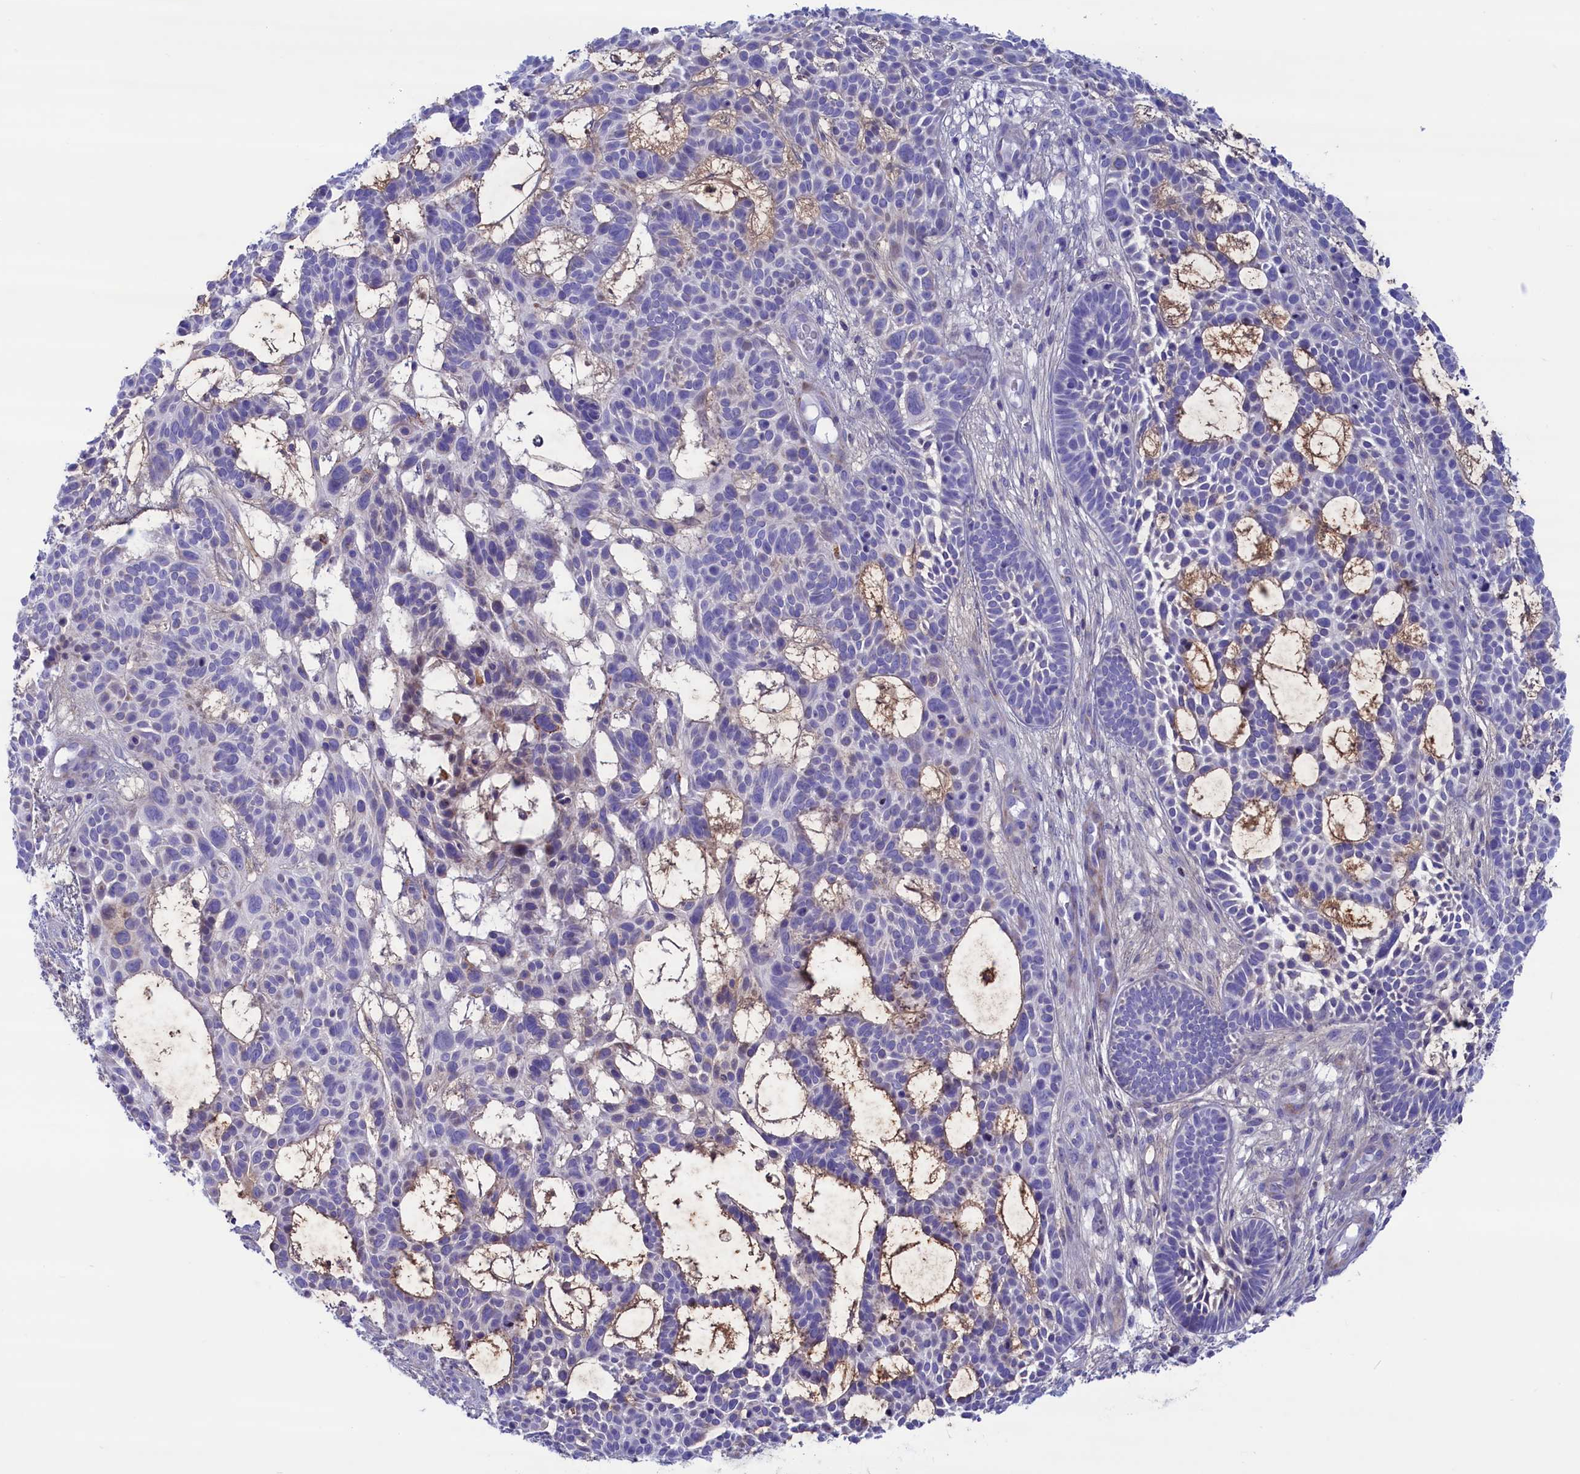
{"staining": {"intensity": "negative", "quantity": "none", "location": "none"}, "tissue": "skin cancer", "cell_type": "Tumor cells", "image_type": "cancer", "snomed": [{"axis": "morphology", "description": "Basal cell carcinoma"}, {"axis": "topography", "description": "Skin"}], "caption": "Micrograph shows no significant protein positivity in tumor cells of skin cancer (basal cell carcinoma). Brightfield microscopy of IHC stained with DAB (3,3'-diaminobenzidine) (brown) and hematoxylin (blue), captured at high magnification.", "gene": "MPV17L2", "patient": {"sex": "male", "age": 89}}